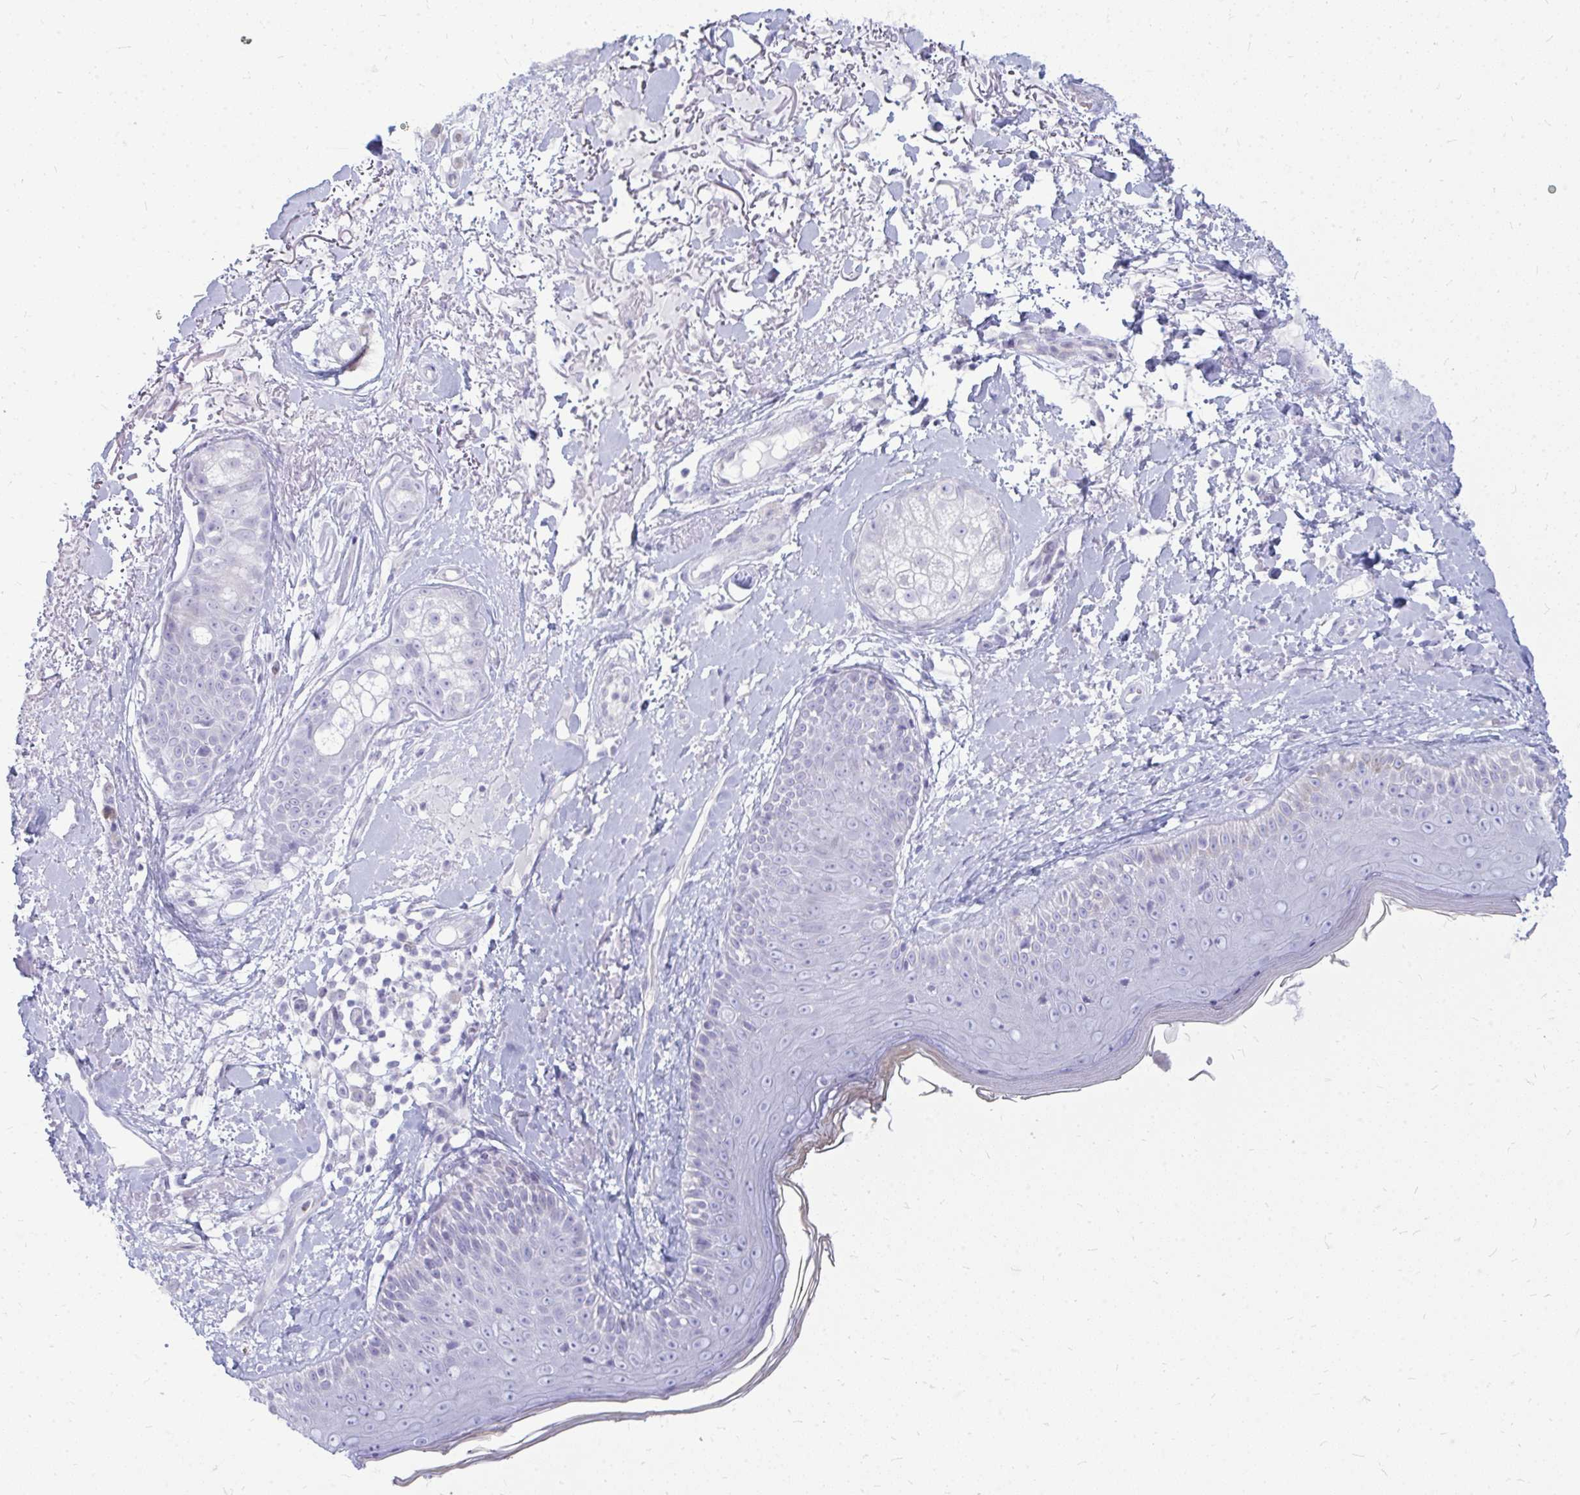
{"staining": {"intensity": "negative", "quantity": "none", "location": "none"}, "tissue": "skin", "cell_type": "Fibroblasts", "image_type": "normal", "snomed": [{"axis": "morphology", "description": "Normal tissue, NOS"}, {"axis": "topography", "description": "Skin"}], "caption": "The micrograph displays no staining of fibroblasts in unremarkable skin.", "gene": "TSPEAR", "patient": {"sex": "male", "age": 73}}